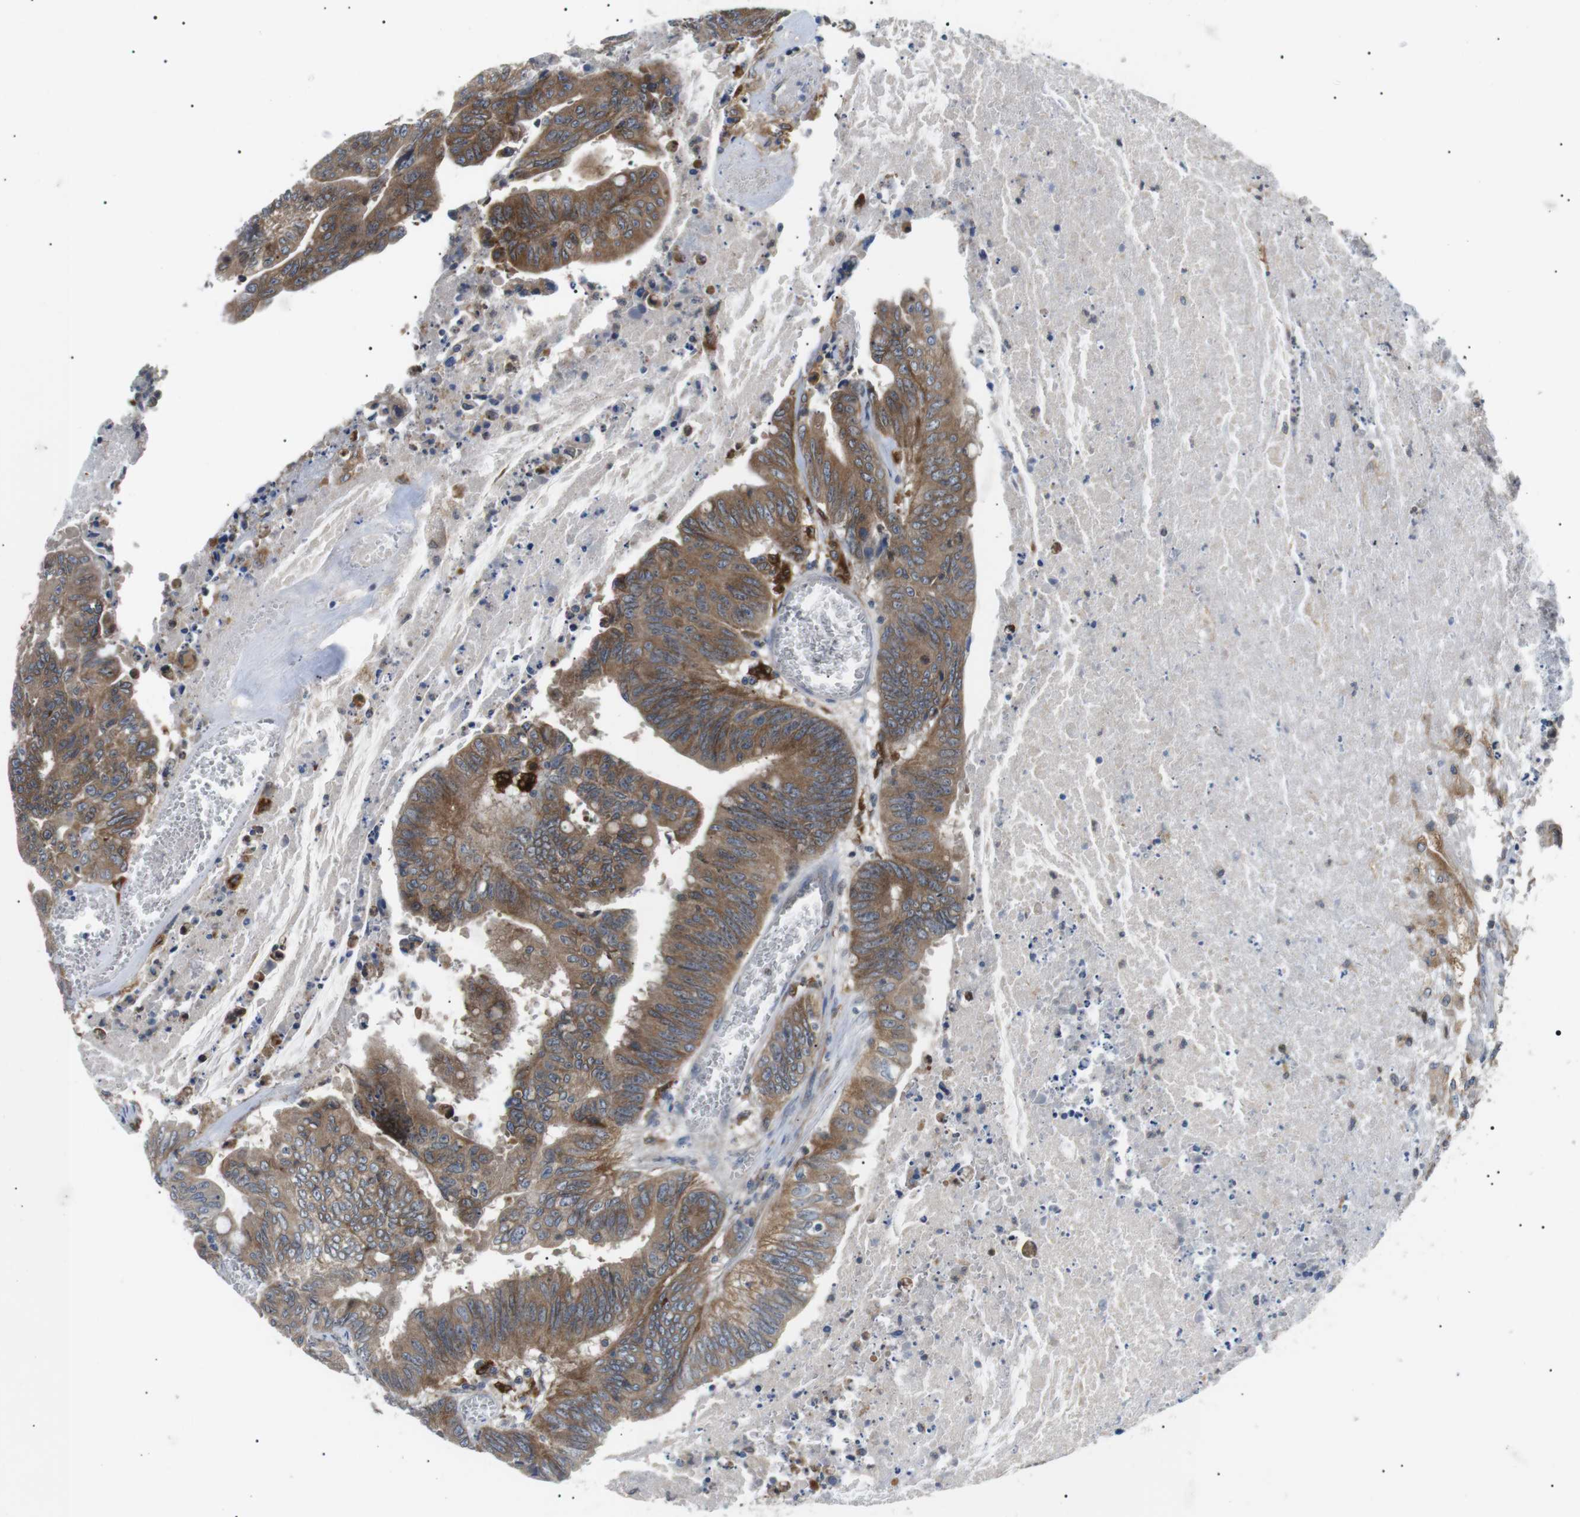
{"staining": {"intensity": "moderate", "quantity": ">75%", "location": "cytoplasmic/membranous"}, "tissue": "colorectal cancer", "cell_type": "Tumor cells", "image_type": "cancer", "snomed": [{"axis": "morphology", "description": "Adenocarcinoma, NOS"}, {"axis": "topography", "description": "Colon"}], "caption": "The immunohistochemical stain labels moderate cytoplasmic/membranous positivity in tumor cells of colorectal cancer (adenocarcinoma) tissue. The staining is performed using DAB brown chromogen to label protein expression. The nuclei are counter-stained blue using hematoxylin.", "gene": "RAB9A", "patient": {"sex": "male", "age": 45}}